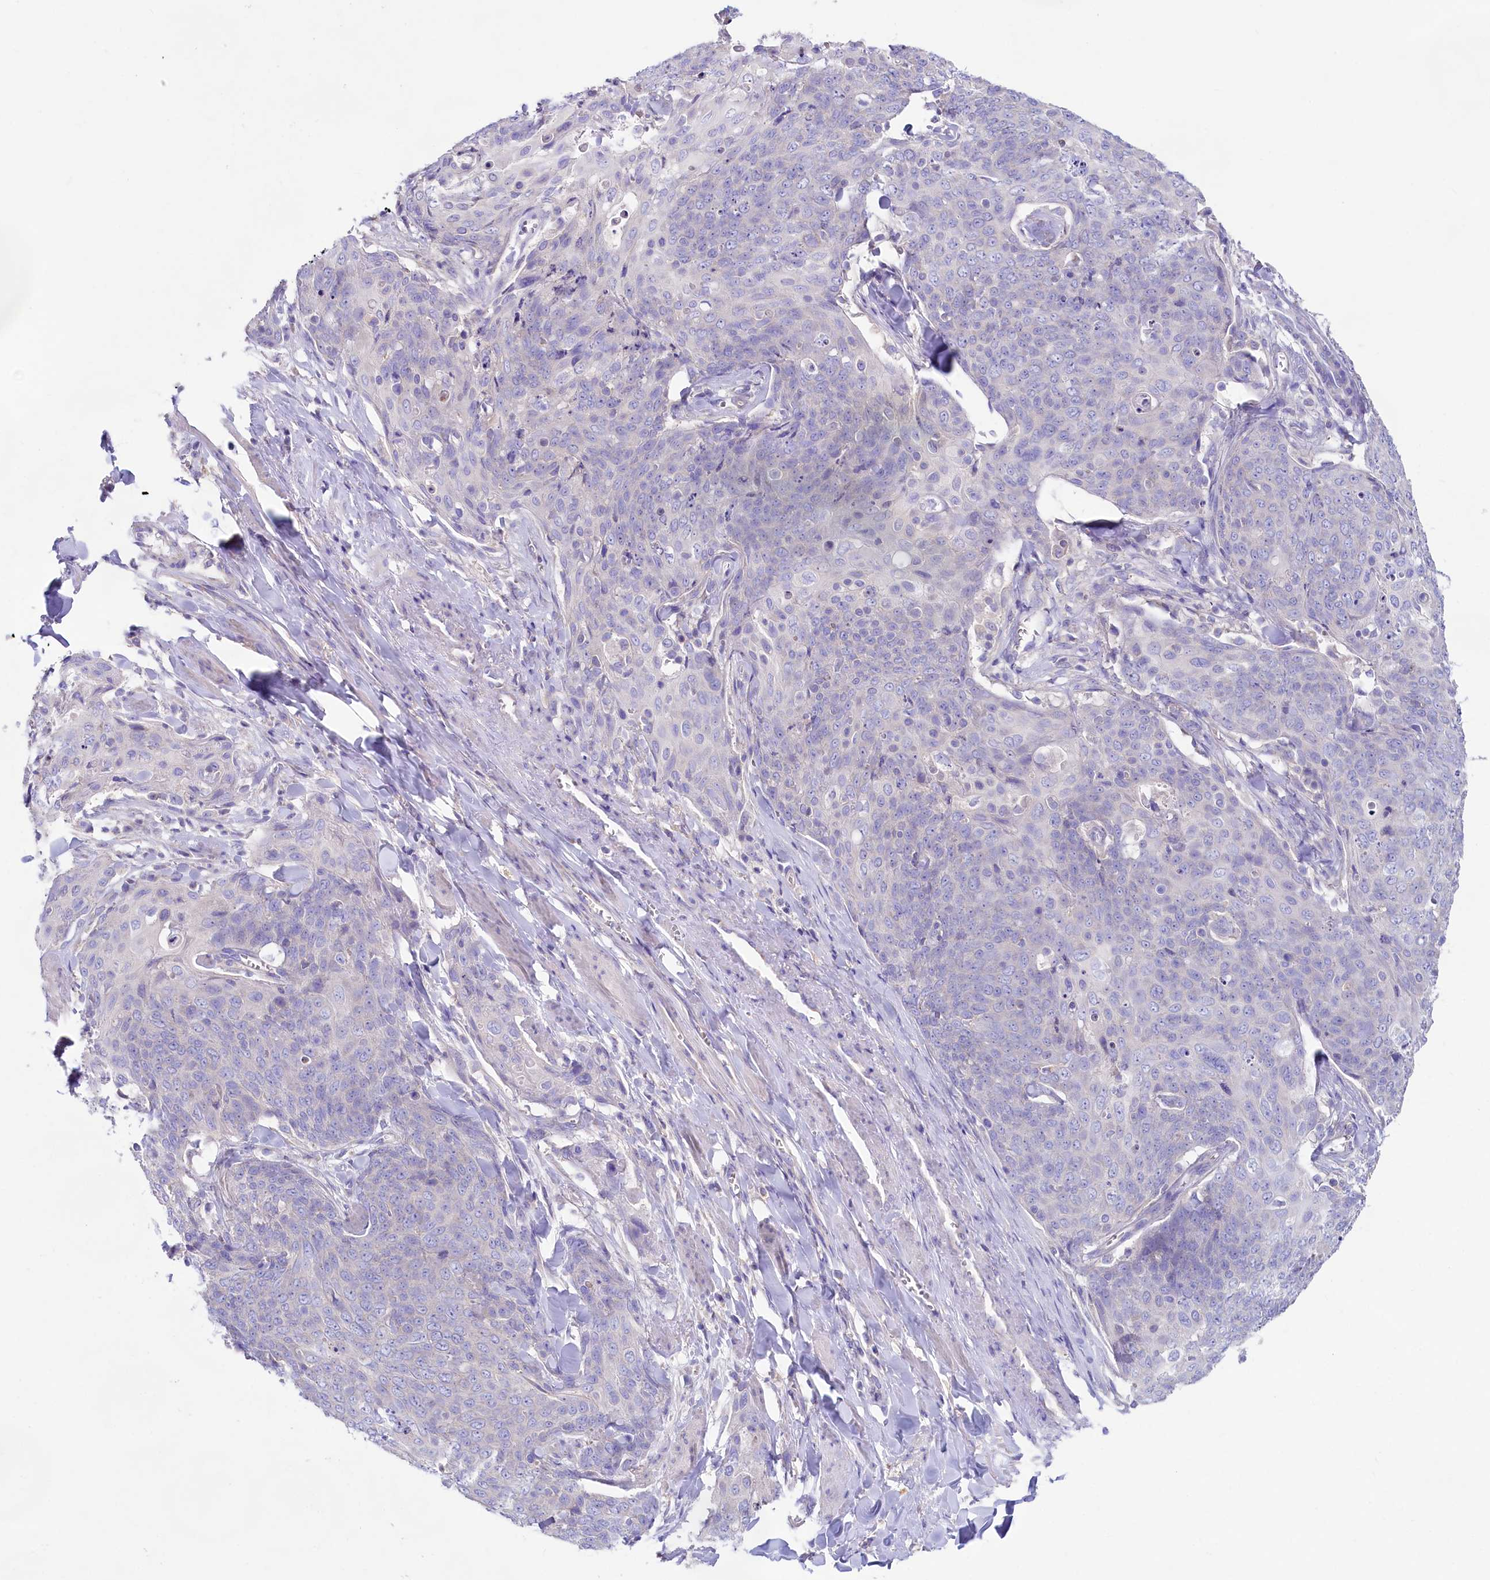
{"staining": {"intensity": "negative", "quantity": "none", "location": "none"}, "tissue": "skin cancer", "cell_type": "Tumor cells", "image_type": "cancer", "snomed": [{"axis": "morphology", "description": "Squamous cell carcinoma, NOS"}, {"axis": "topography", "description": "Skin"}, {"axis": "topography", "description": "Vulva"}], "caption": "This is an immunohistochemistry image of human skin cancer (squamous cell carcinoma). There is no staining in tumor cells.", "gene": "VPS26B", "patient": {"sex": "female", "age": 85}}